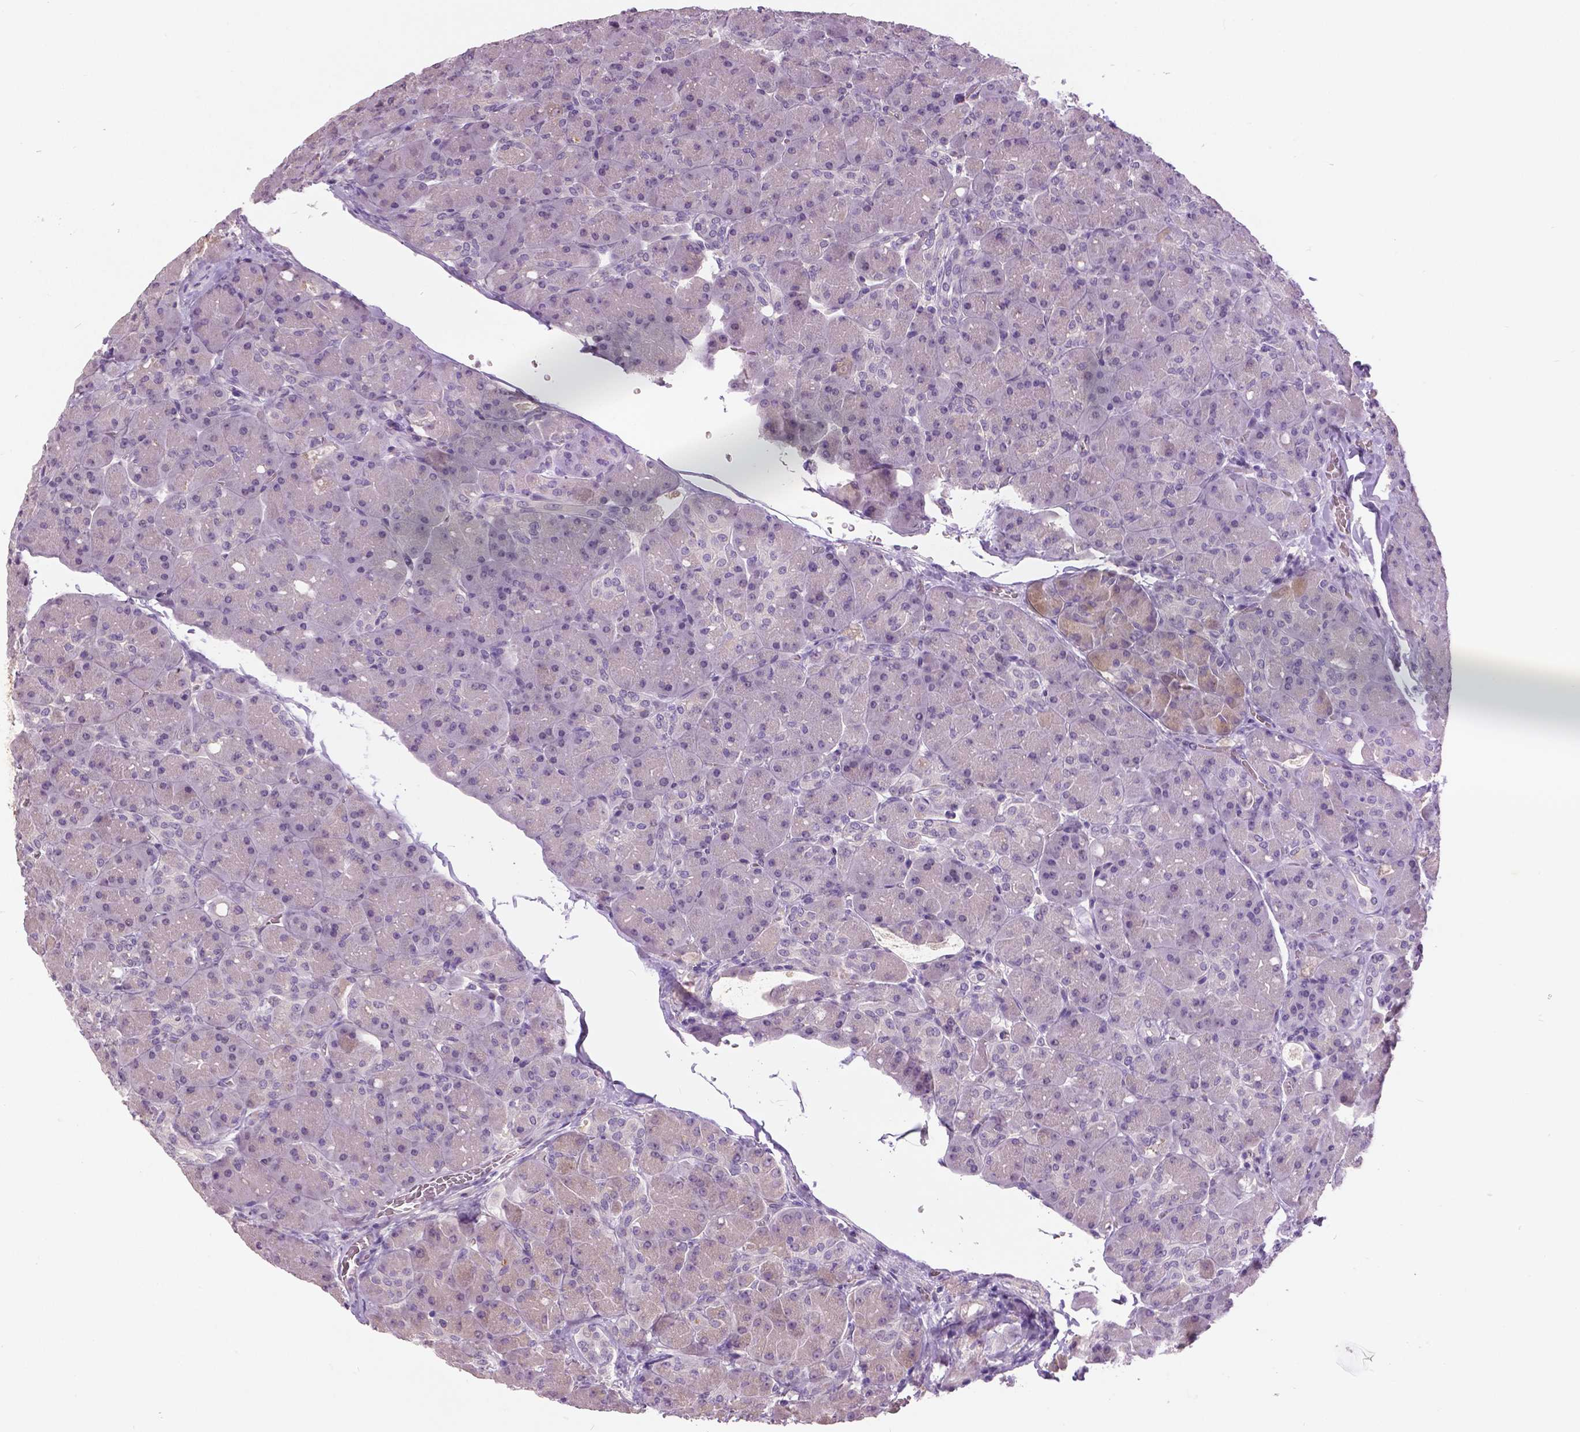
{"staining": {"intensity": "negative", "quantity": "none", "location": "none"}, "tissue": "pancreas", "cell_type": "Exocrine glandular cells", "image_type": "normal", "snomed": [{"axis": "morphology", "description": "Normal tissue, NOS"}, {"axis": "topography", "description": "Pancreas"}], "caption": "Immunohistochemical staining of benign human pancreas displays no significant expression in exocrine glandular cells.", "gene": "FOXA1", "patient": {"sex": "male", "age": 55}}